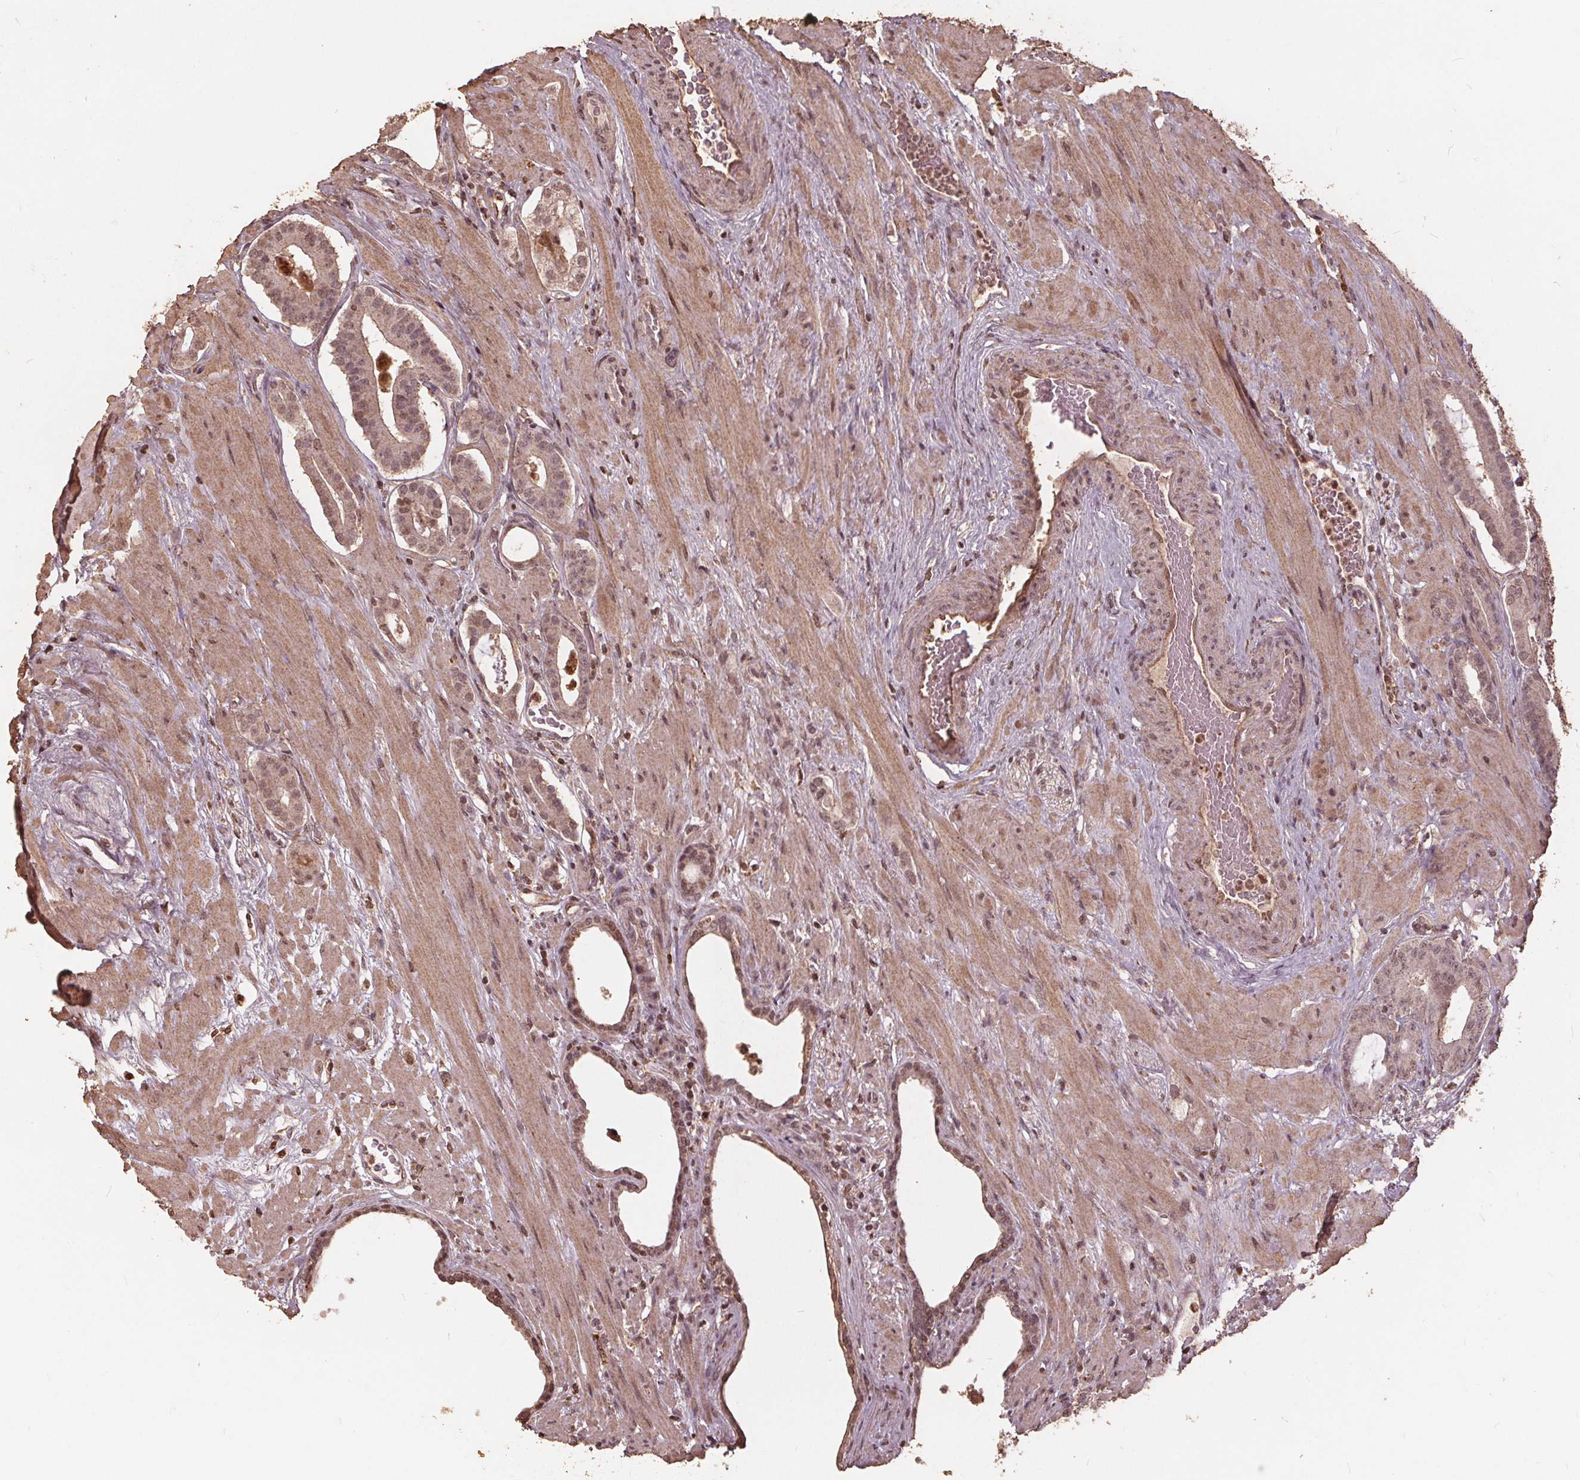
{"staining": {"intensity": "weak", "quantity": "<25%", "location": "nuclear"}, "tissue": "prostate cancer", "cell_type": "Tumor cells", "image_type": "cancer", "snomed": [{"axis": "morphology", "description": "Adenocarcinoma, Low grade"}, {"axis": "topography", "description": "Prostate"}], "caption": "Prostate low-grade adenocarcinoma was stained to show a protein in brown. There is no significant positivity in tumor cells.", "gene": "DSG3", "patient": {"sex": "male", "age": 57}}